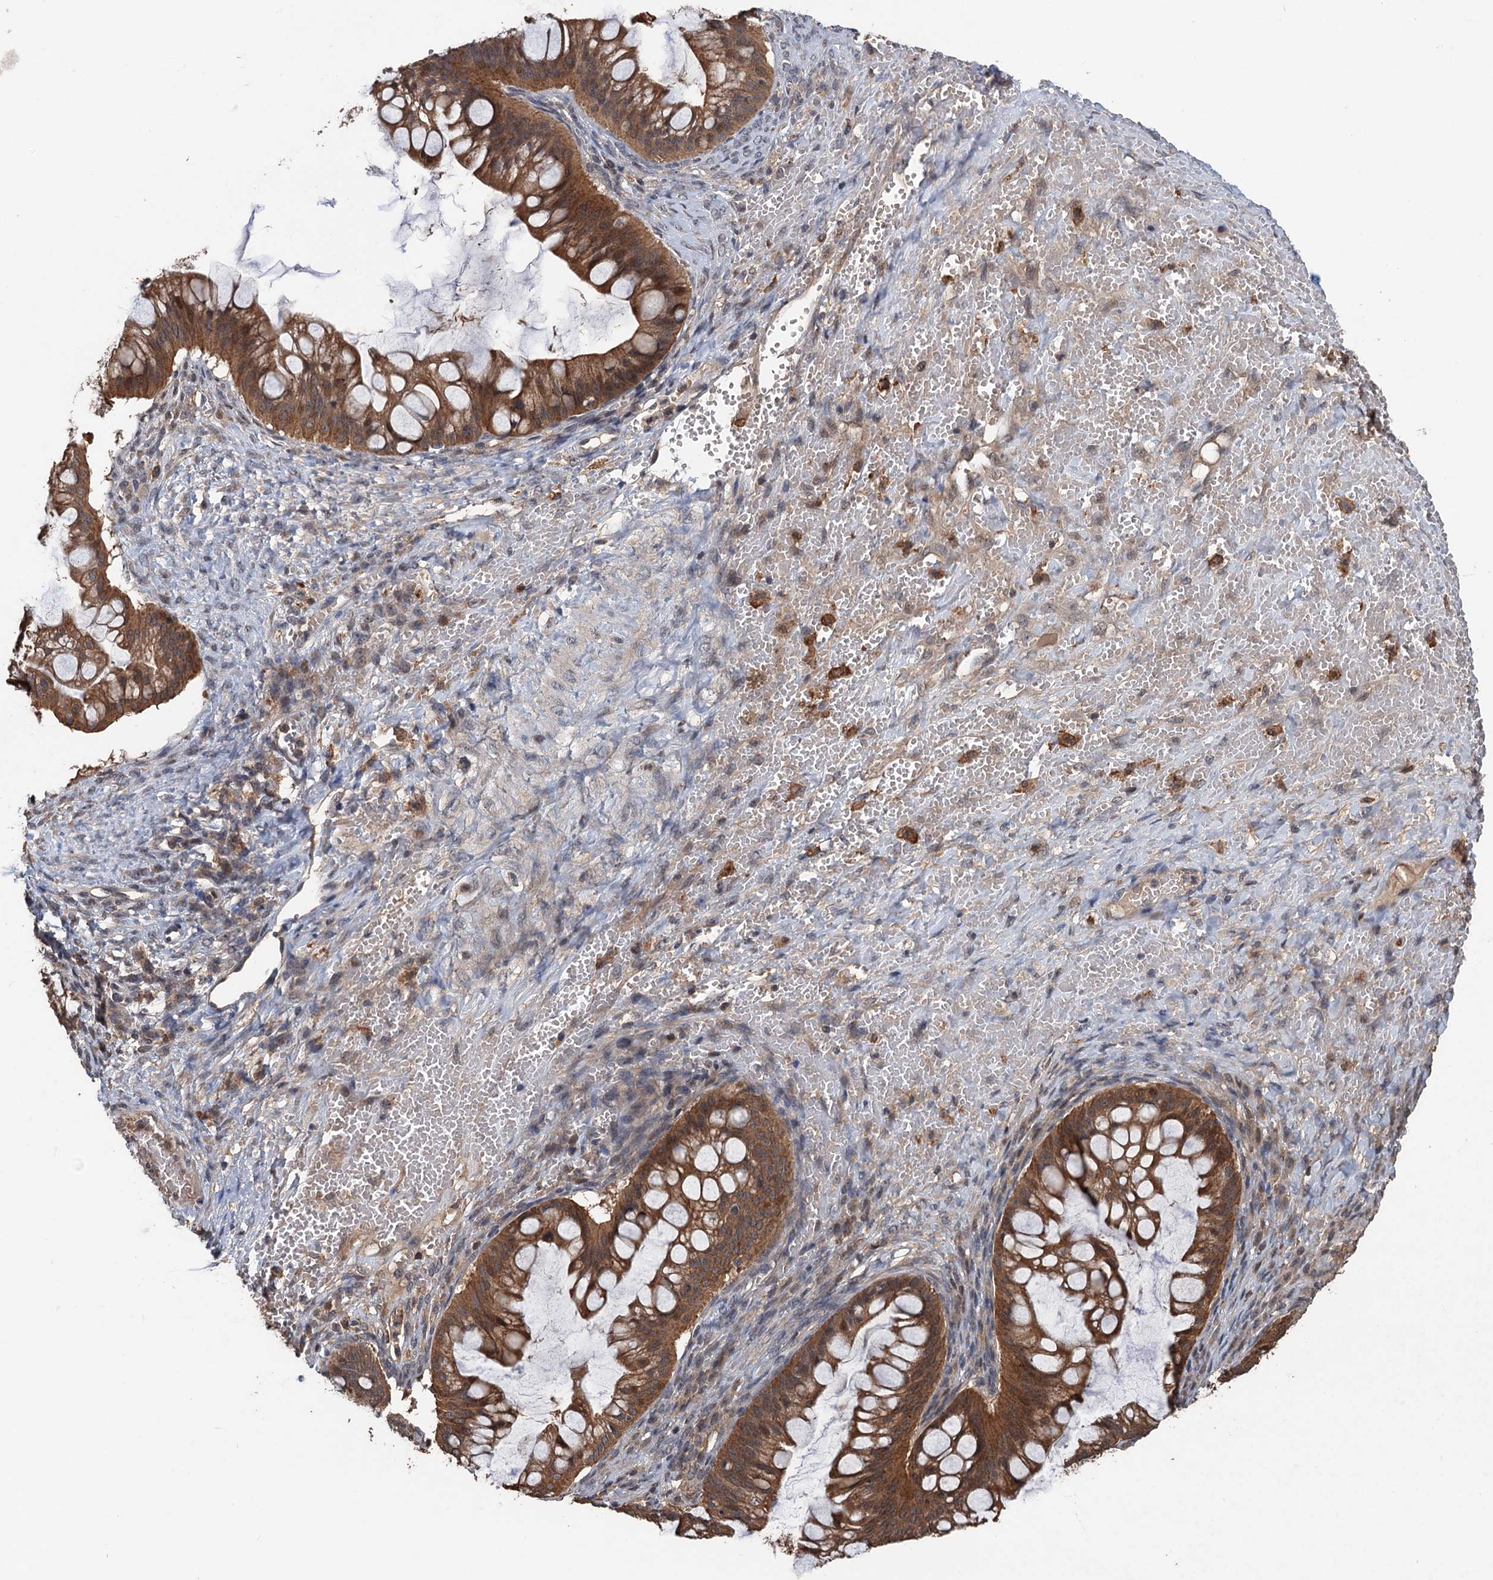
{"staining": {"intensity": "strong", "quantity": "25%-75%", "location": "cytoplasmic/membranous"}, "tissue": "ovarian cancer", "cell_type": "Tumor cells", "image_type": "cancer", "snomed": [{"axis": "morphology", "description": "Cystadenocarcinoma, mucinous, NOS"}, {"axis": "topography", "description": "Ovary"}], "caption": "A photomicrograph of human ovarian cancer (mucinous cystadenocarcinoma) stained for a protein shows strong cytoplasmic/membranous brown staining in tumor cells. The staining is performed using DAB (3,3'-diaminobenzidine) brown chromogen to label protein expression. The nuclei are counter-stained blue using hematoxylin.", "gene": "ZNF438", "patient": {"sex": "female", "age": 73}}